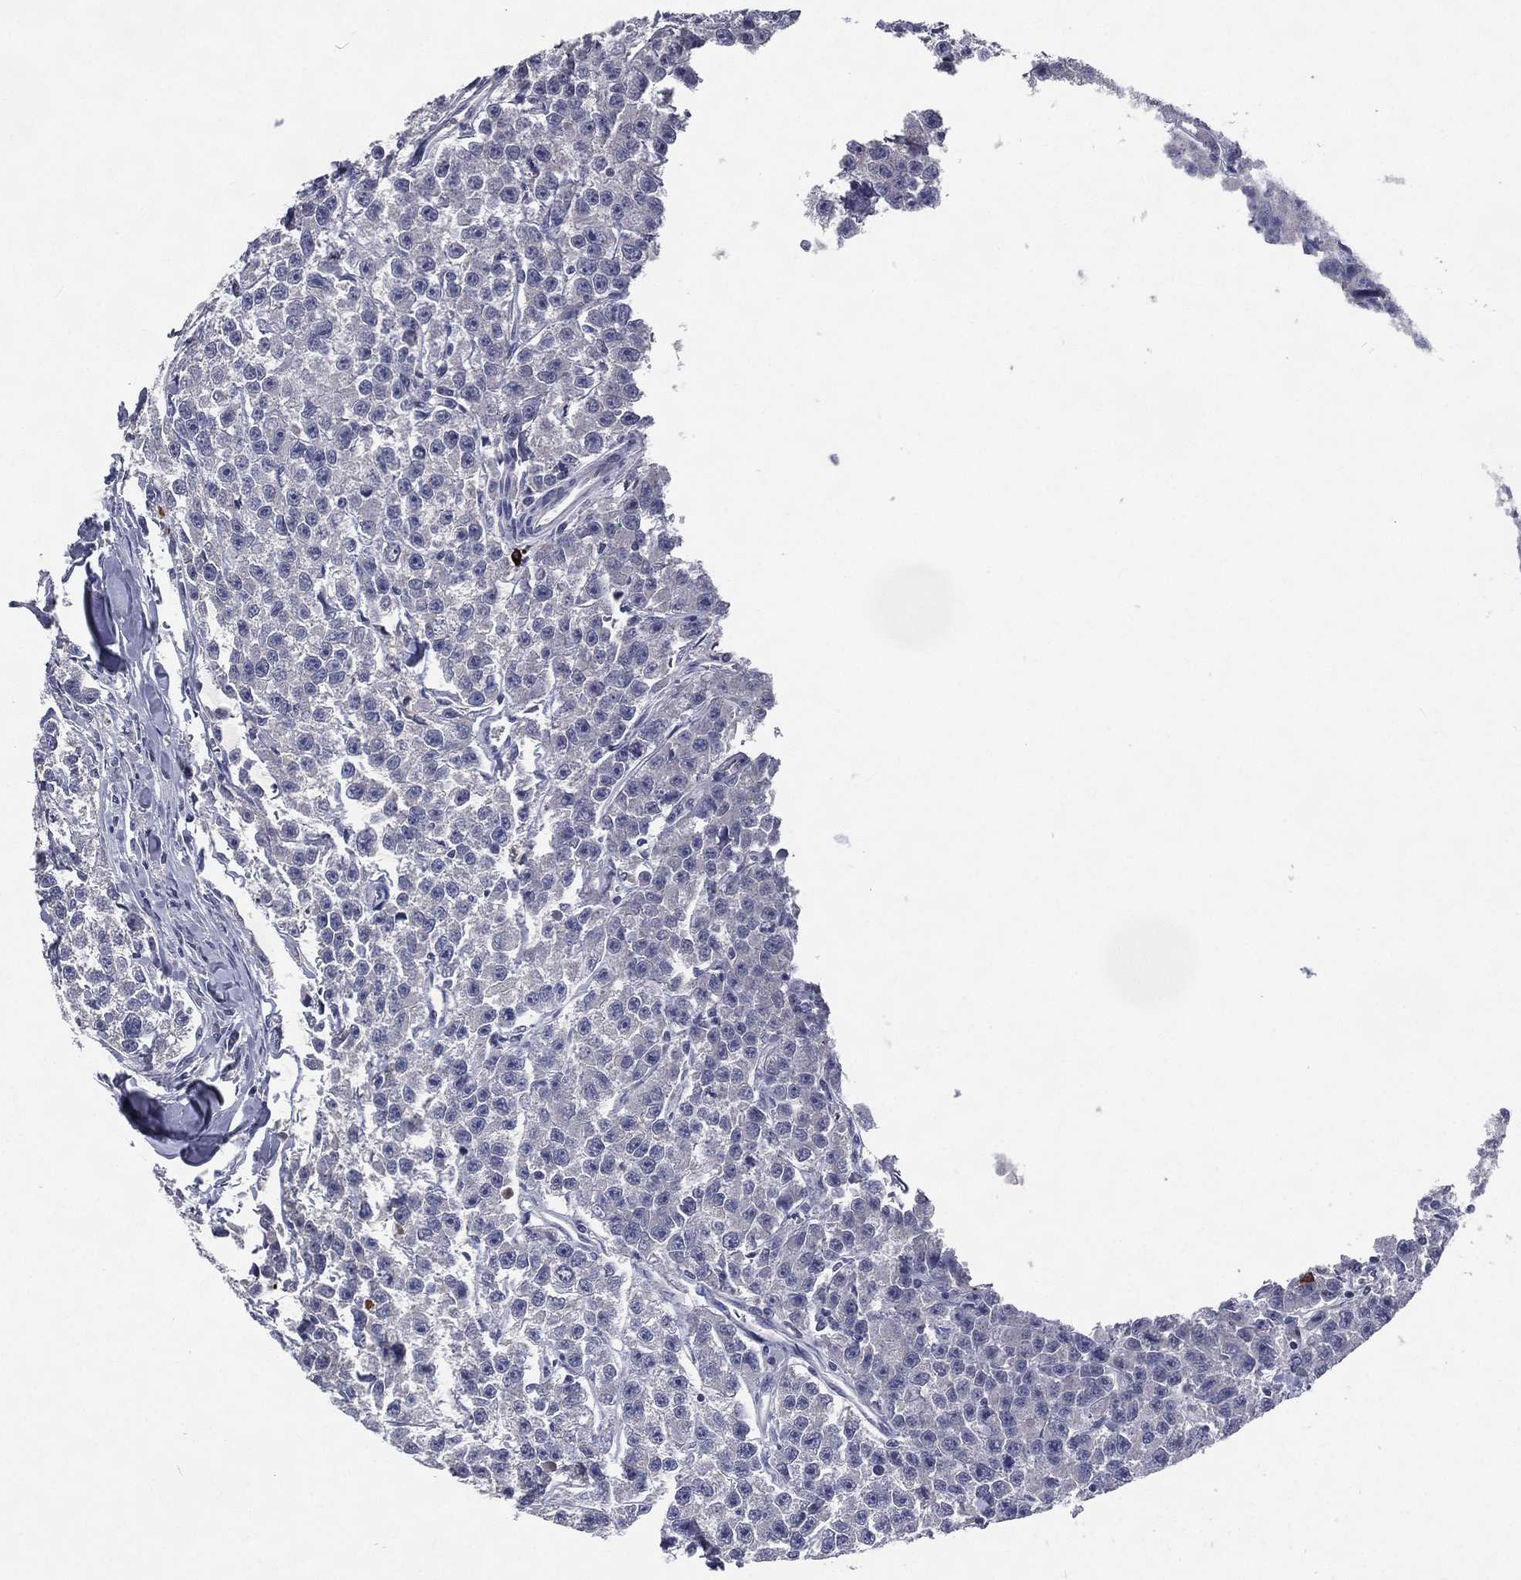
{"staining": {"intensity": "negative", "quantity": "none", "location": "none"}, "tissue": "testis cancer", "cell_type": "Tumor cells", "image_type": "cancer", "snomed": [{"axis": "morphology", "description": "Seminoma, NOS"}, {"axis": "topography", "description": "Testis"}], "caption": "The photomicrograph demonstrates no staining of tumor cells in testis seminoma.", "gene": "IFT27", "patient": {"sex": "male", "age": 59}}